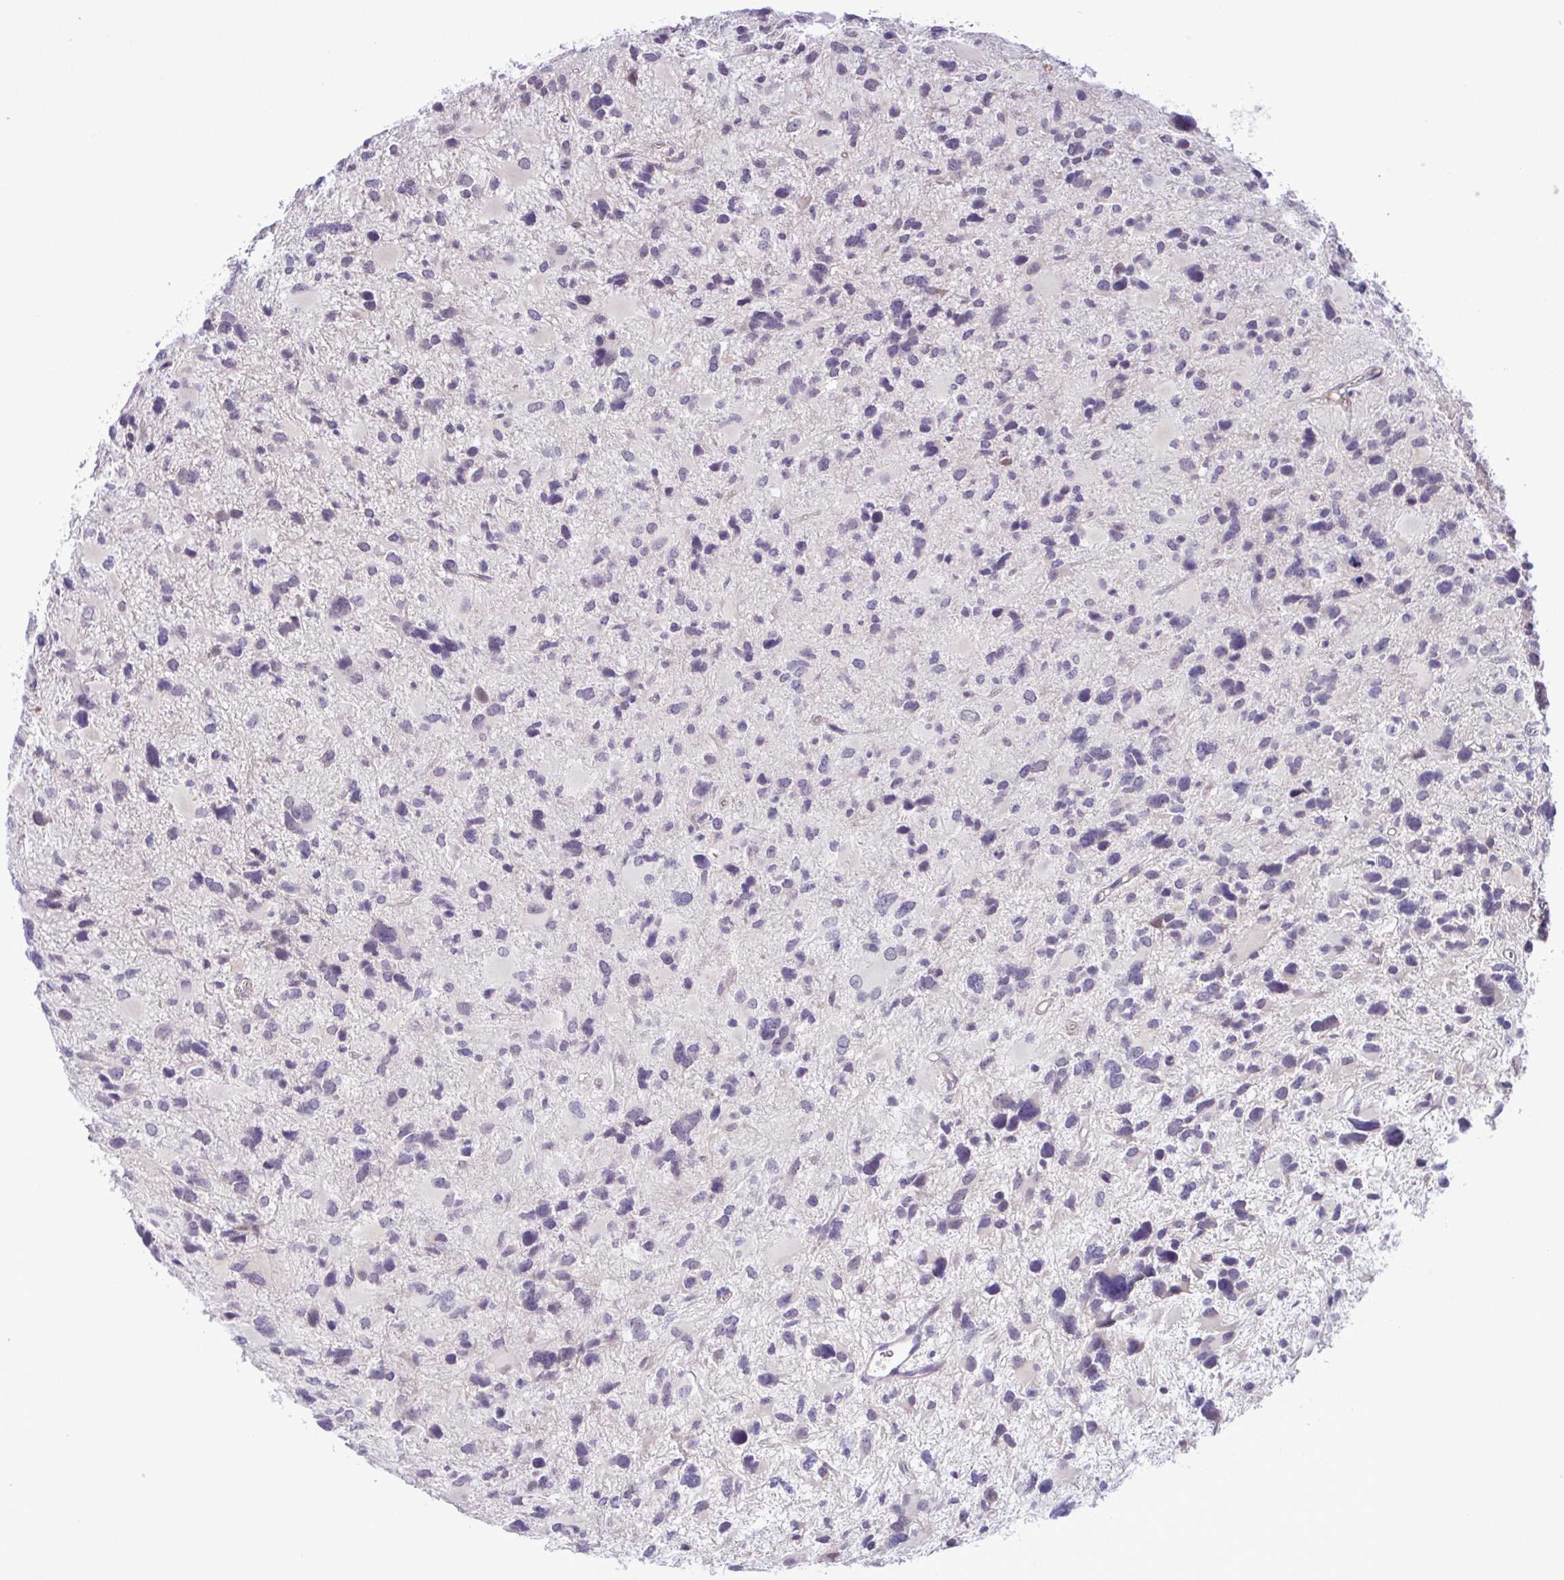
{"staining": {"intensity": "negative", "quantity": "none", "location": "none"}, "tissue": "glioma", "cell_type": "Tumor cells", "image_type": "cancer", "snomed": [{"axis": "morphology", "description": "Glioma, malignant, High grade"}, {"axis": "topography", "description": "Brain"}], "caption": "Histopathology image shows no protein positivity in tumor cells of glioma tissue. Brightfield microscopy of immunohistochemistry stained with DAB (brown) and hematoxylin (blue), captured at high magnification.", "gene": "SYNPO2L", "patient": {"sex": "female", "age": 11}}